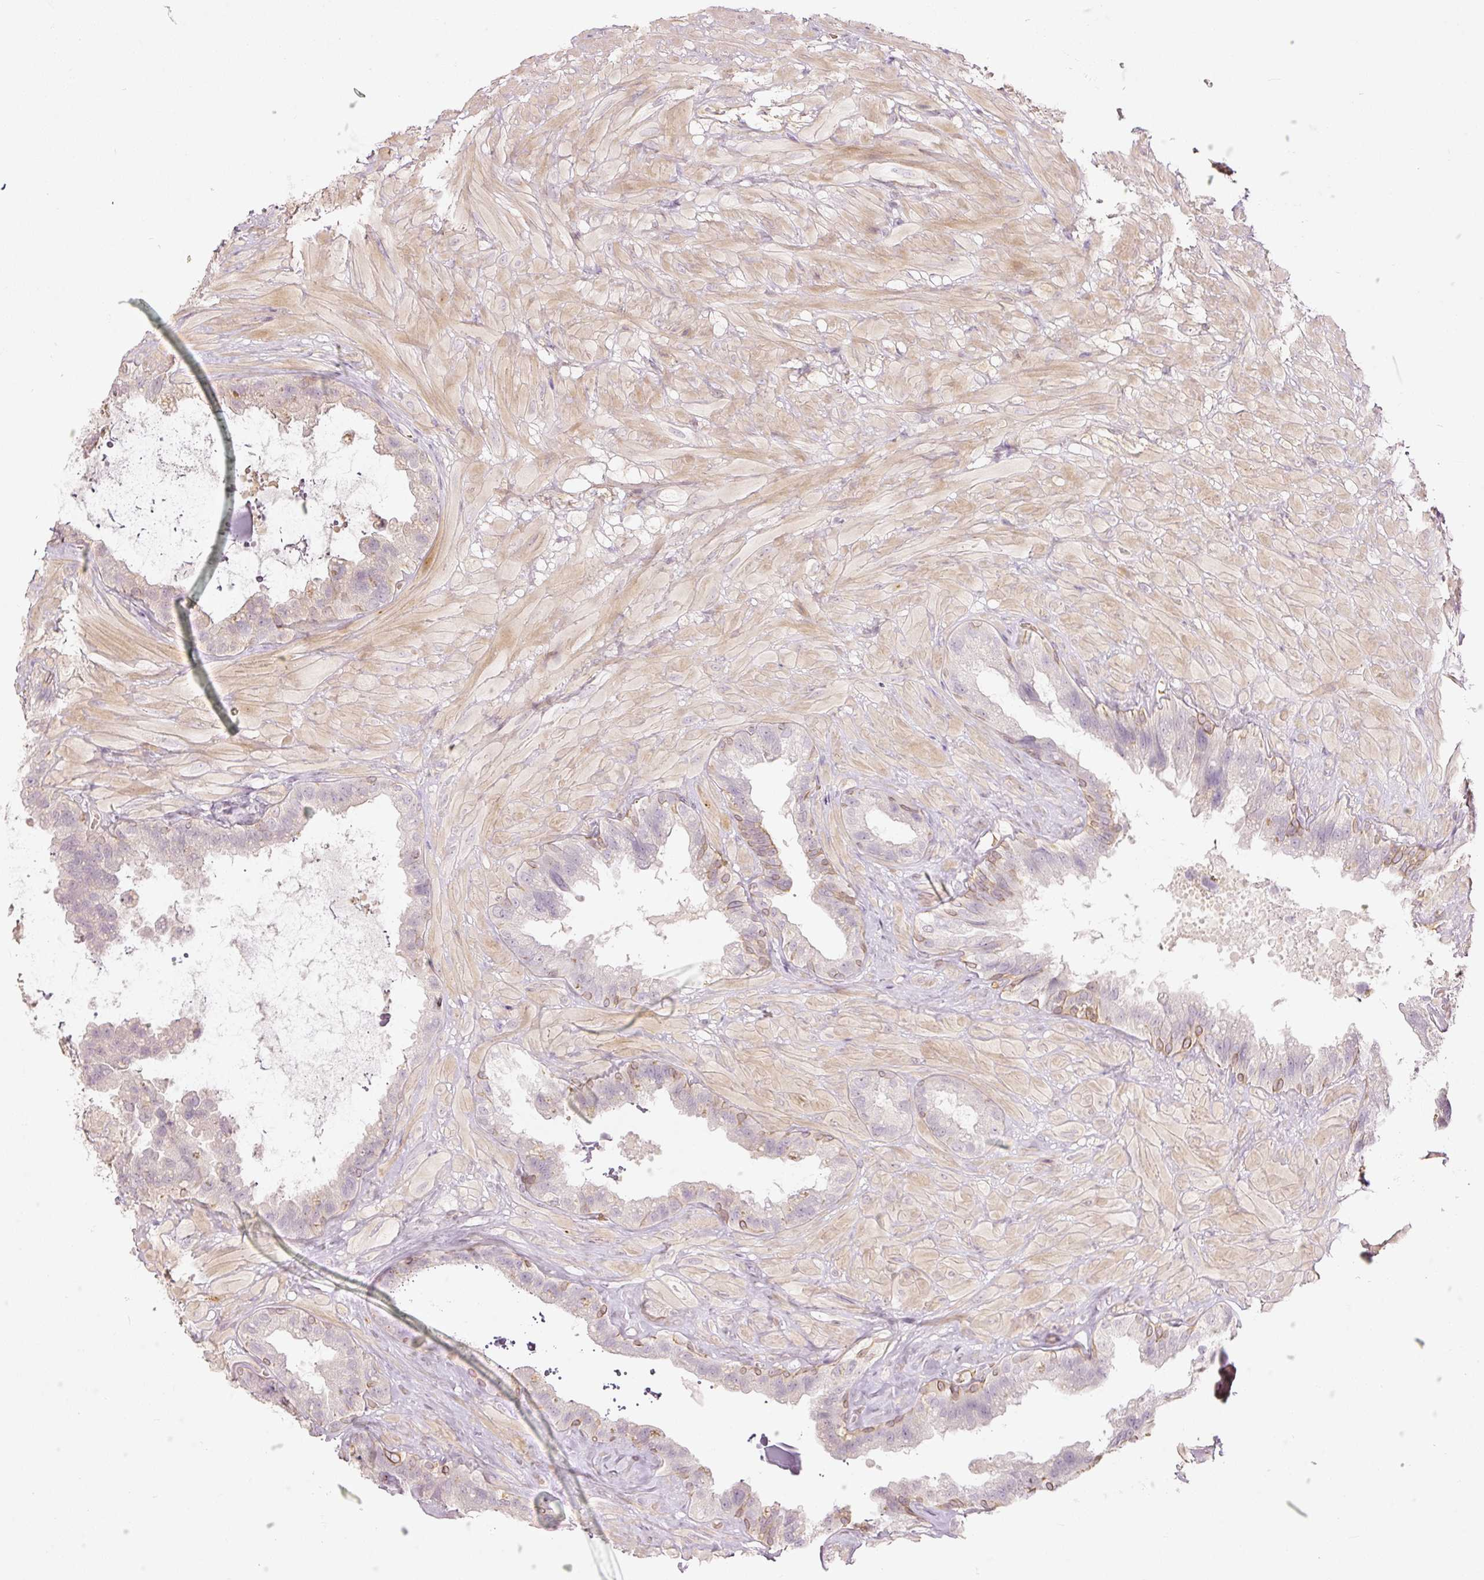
{"staining": {"intensity": "moderate", "quantity": "<25%", "location": "cytoplasmic/membranous"}, "tissue": "seminal vesicle", "cell_type": "Glandular cells", "image_type": "normal", "snomed": [{"axis": "morphology", "description": "Normal tissue, NOS"}, {"axis": "topography", "description": "Seminal veicle"}, {"axis": "topography", "description": "Peripheral nerve tissue"}], "caption": "Immunohistochemistry micrograph of normal human seminal vesicle stained for a protein (brown), which exhibits low levels of moderate cytoplasmic/membranous staining in approximately <25% of glandular cells.", "gene": "GZMA", "patient": {"sex": "male", "age": 76}}